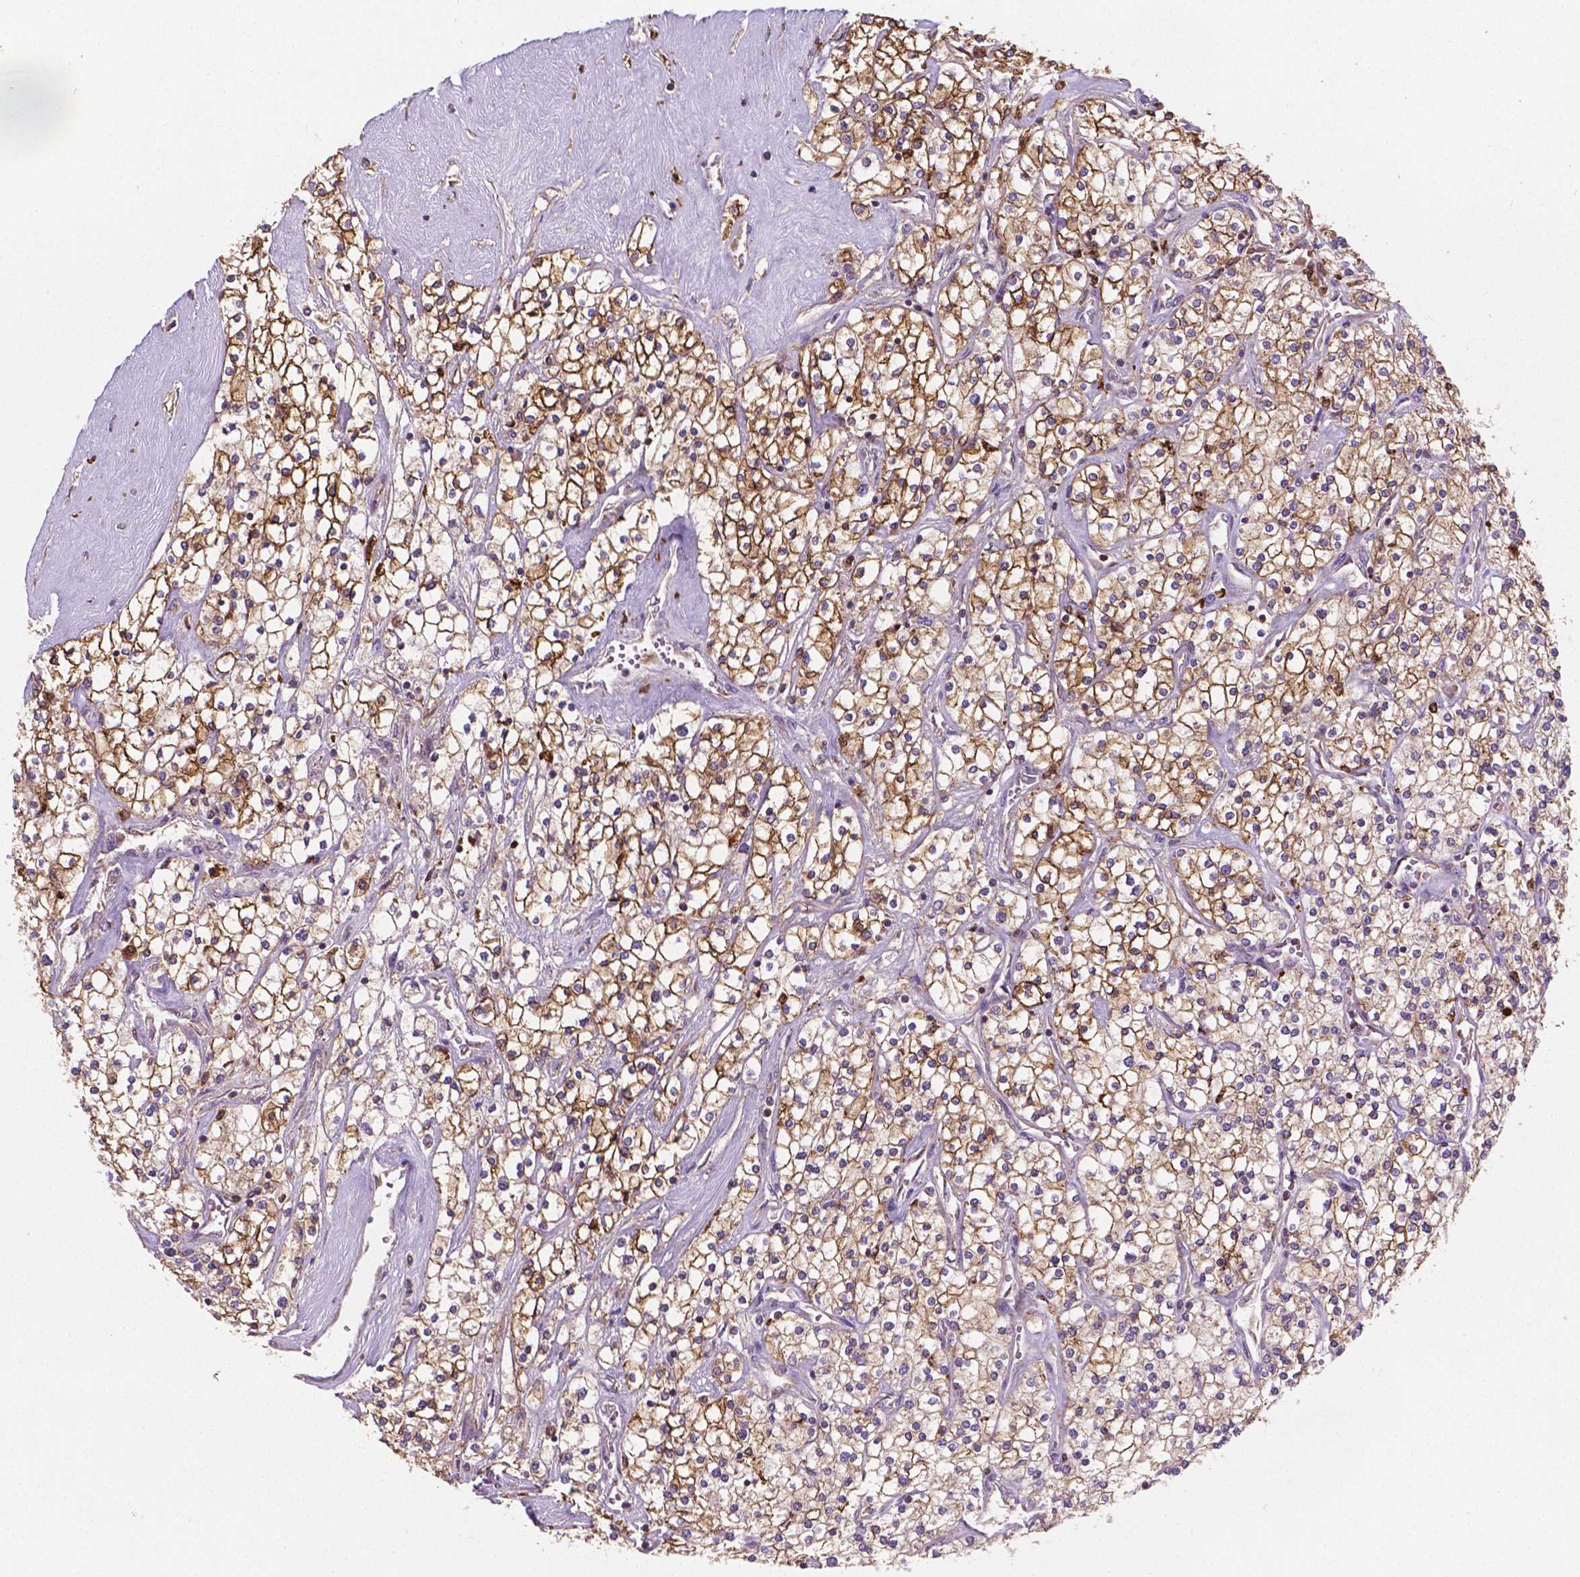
{"staining": {"intensity": "moderate", "quantity": ">75%", "location": "cytoplasmic/membranous"}, "tissue": "renal cancer", "cell_type": "Tumor cells", "image_type": "cancer", "snomed": [{"axis": "morphology", "description": "Adenocarcinoma, NOS"}, {"axis": "topography", "description": "Kidney"}], "caption": "Human renal cancer stained with a protein marker displays moderate staining in tumor cells.", "gene": "TCAF1", "patient": {"sex": "male", "age": 80}}